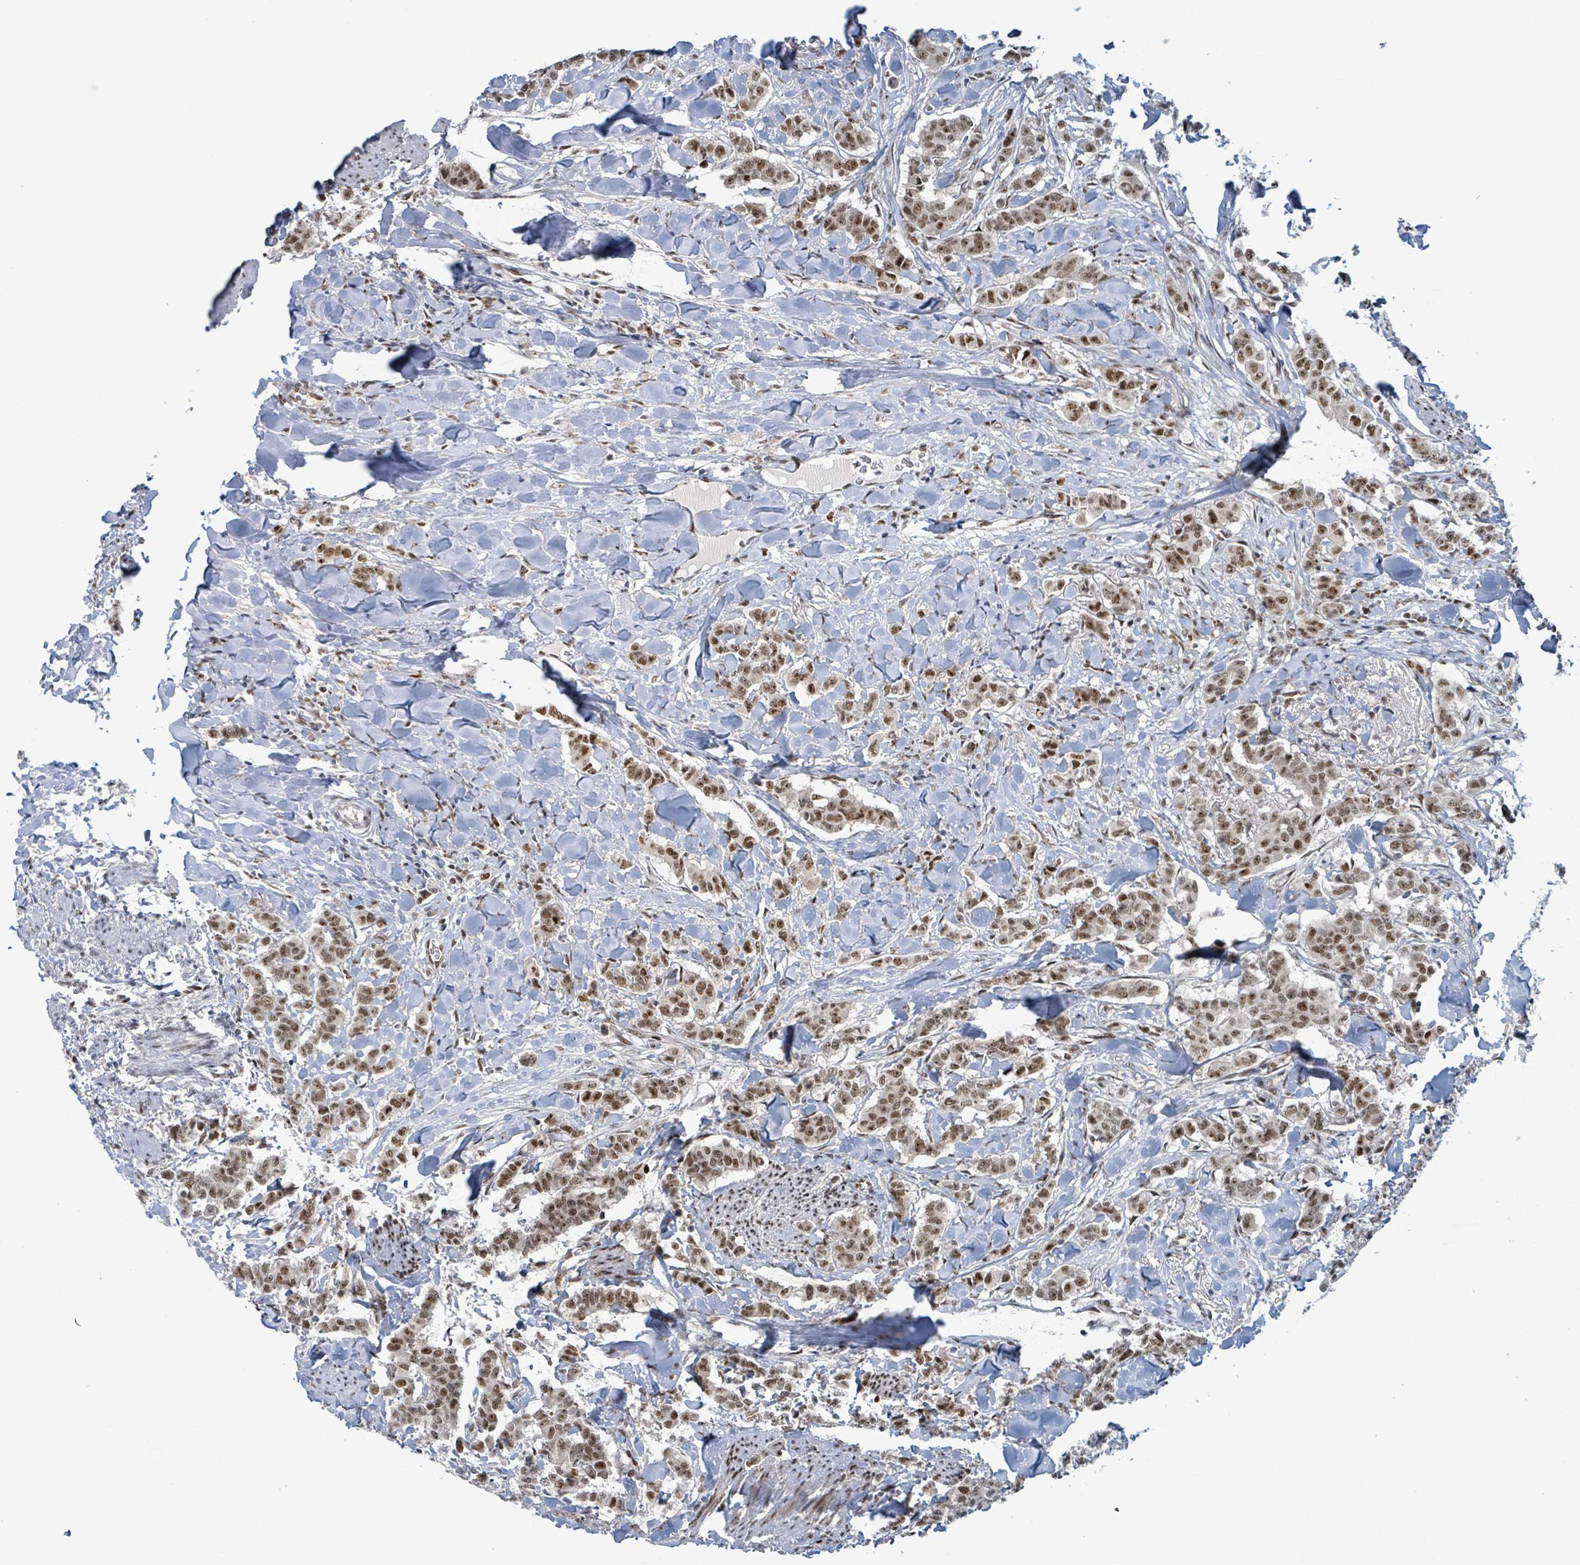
{"staining": {"intensity": "moderate", "quantity": ">75%", "location": "nuclear"}, "tissue": "breast cancer", "cell_type": "Tumor cells", "image_type": "cancer", "snomed": [{"axis": "morphology", "description": "Duct carcinoma"}, {"axis": "topography", "description": "Breast"}], "caption": "Breast cancer was stained to show a protein in brown. There is medium levels of moderate nuclear positivity in about >75% of tumor cells. (Brightfield microscopy of DAB IHC at high magnification).", "gene": "KLF3", "patient": {"sex": "female", "age": 40}}